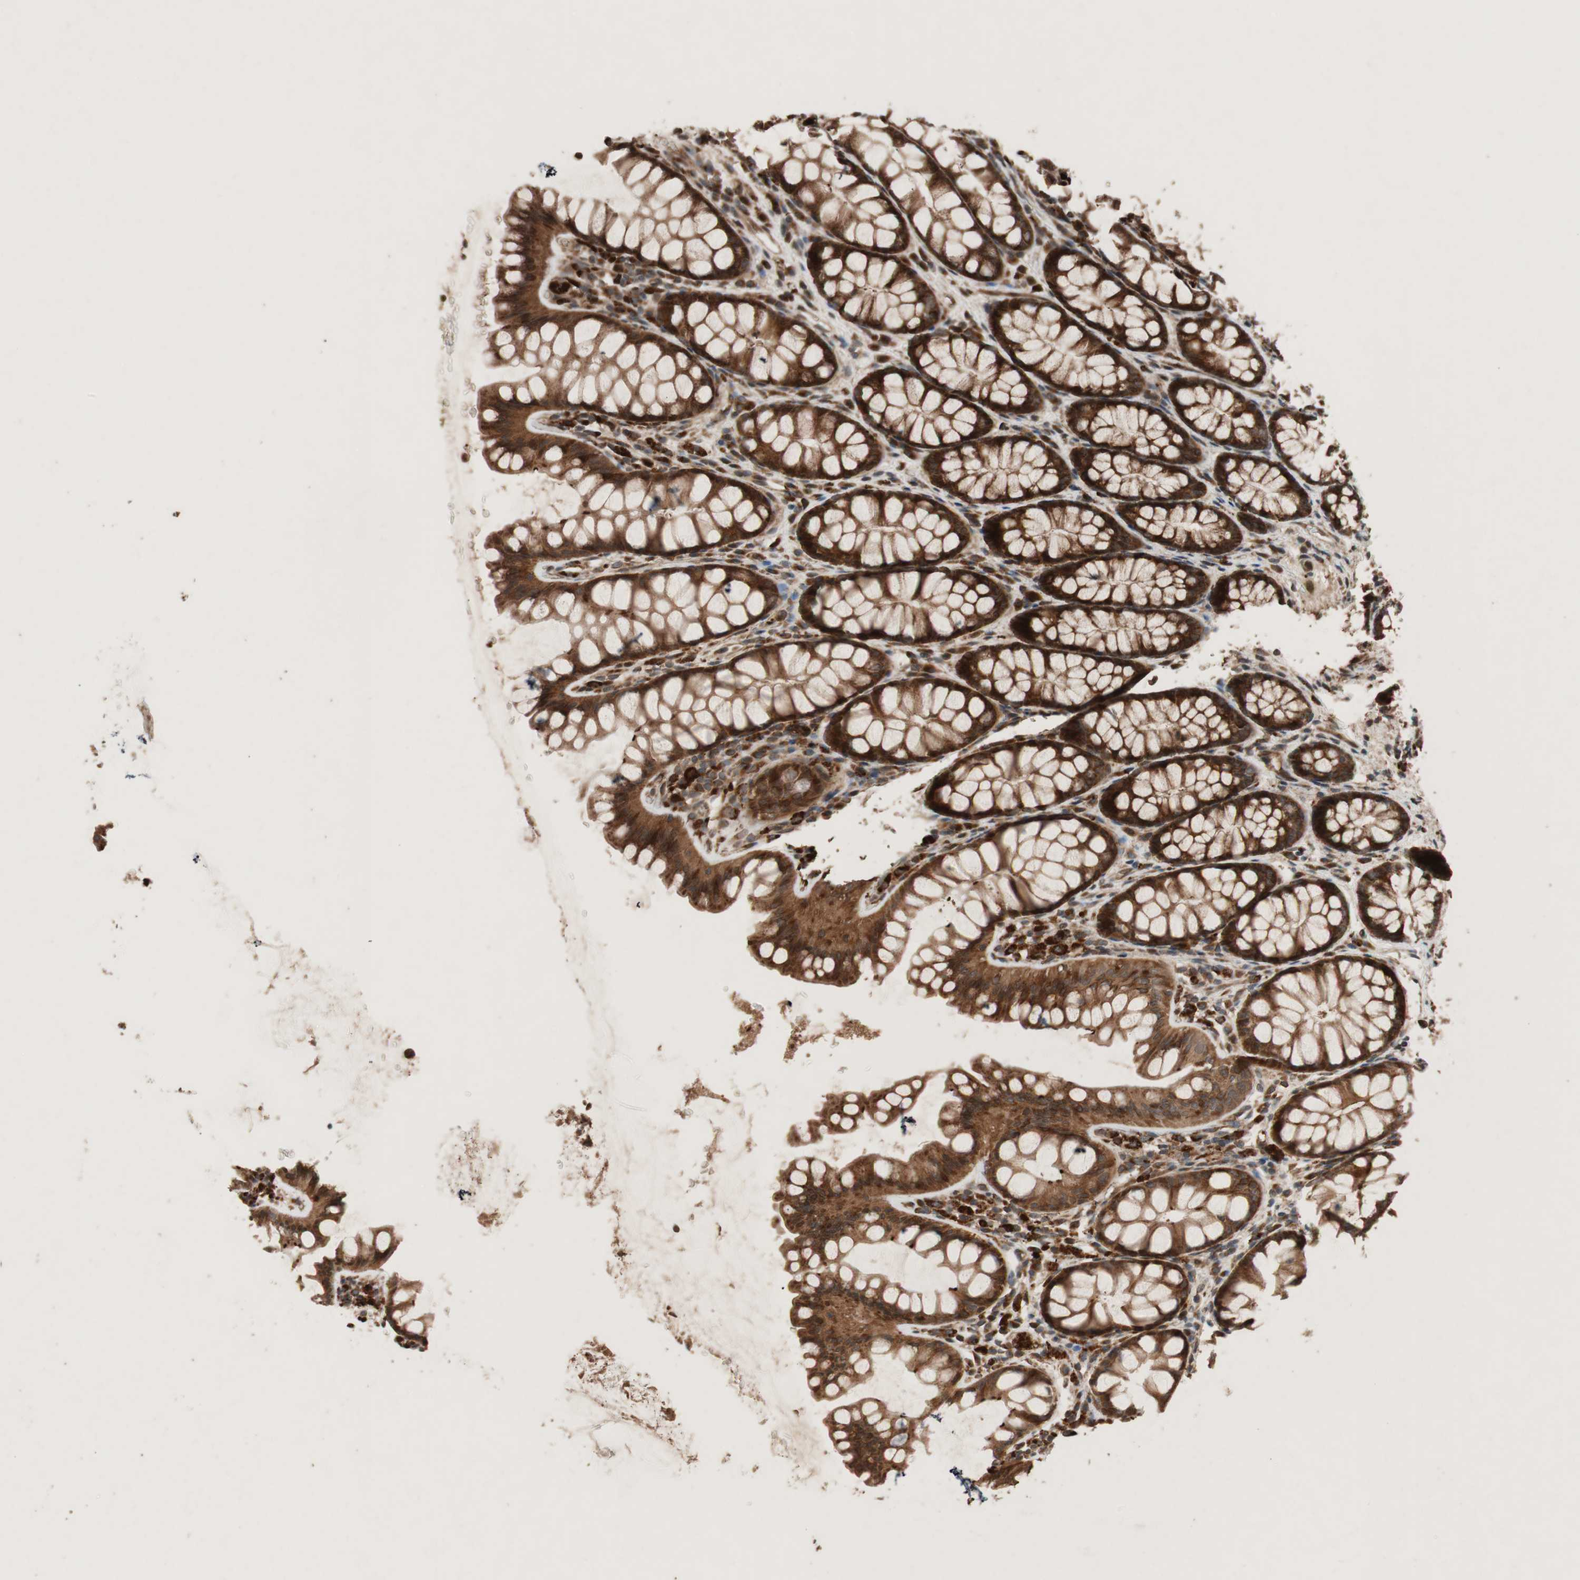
{"staining": {"intensity": "moderate", "quantity": ">75%", "location": "cytoplasmic/membranous"}, "tissue": "colon", "cell_type": "Endothelial cells", "image_type": "normal", "snomed": [{"axis": "morphology", "description": "Normal tissue, NOS"}, {"axis": "topography", "description": "Colon"}], "caption": "Immunohistochemistry (IHC) (DAB (3,3'-diaminobenzidine)) staining of normal colon demonstrates moderate cytoplasmic/membranous protein positivity in approximately >75% of endothelial cells. Immunohistochemistry (IHC) stains the protein in brown and the nuclei are stained blue.", "gene": "RAB1A", "patient": {"sex": "female", "age": 55}}